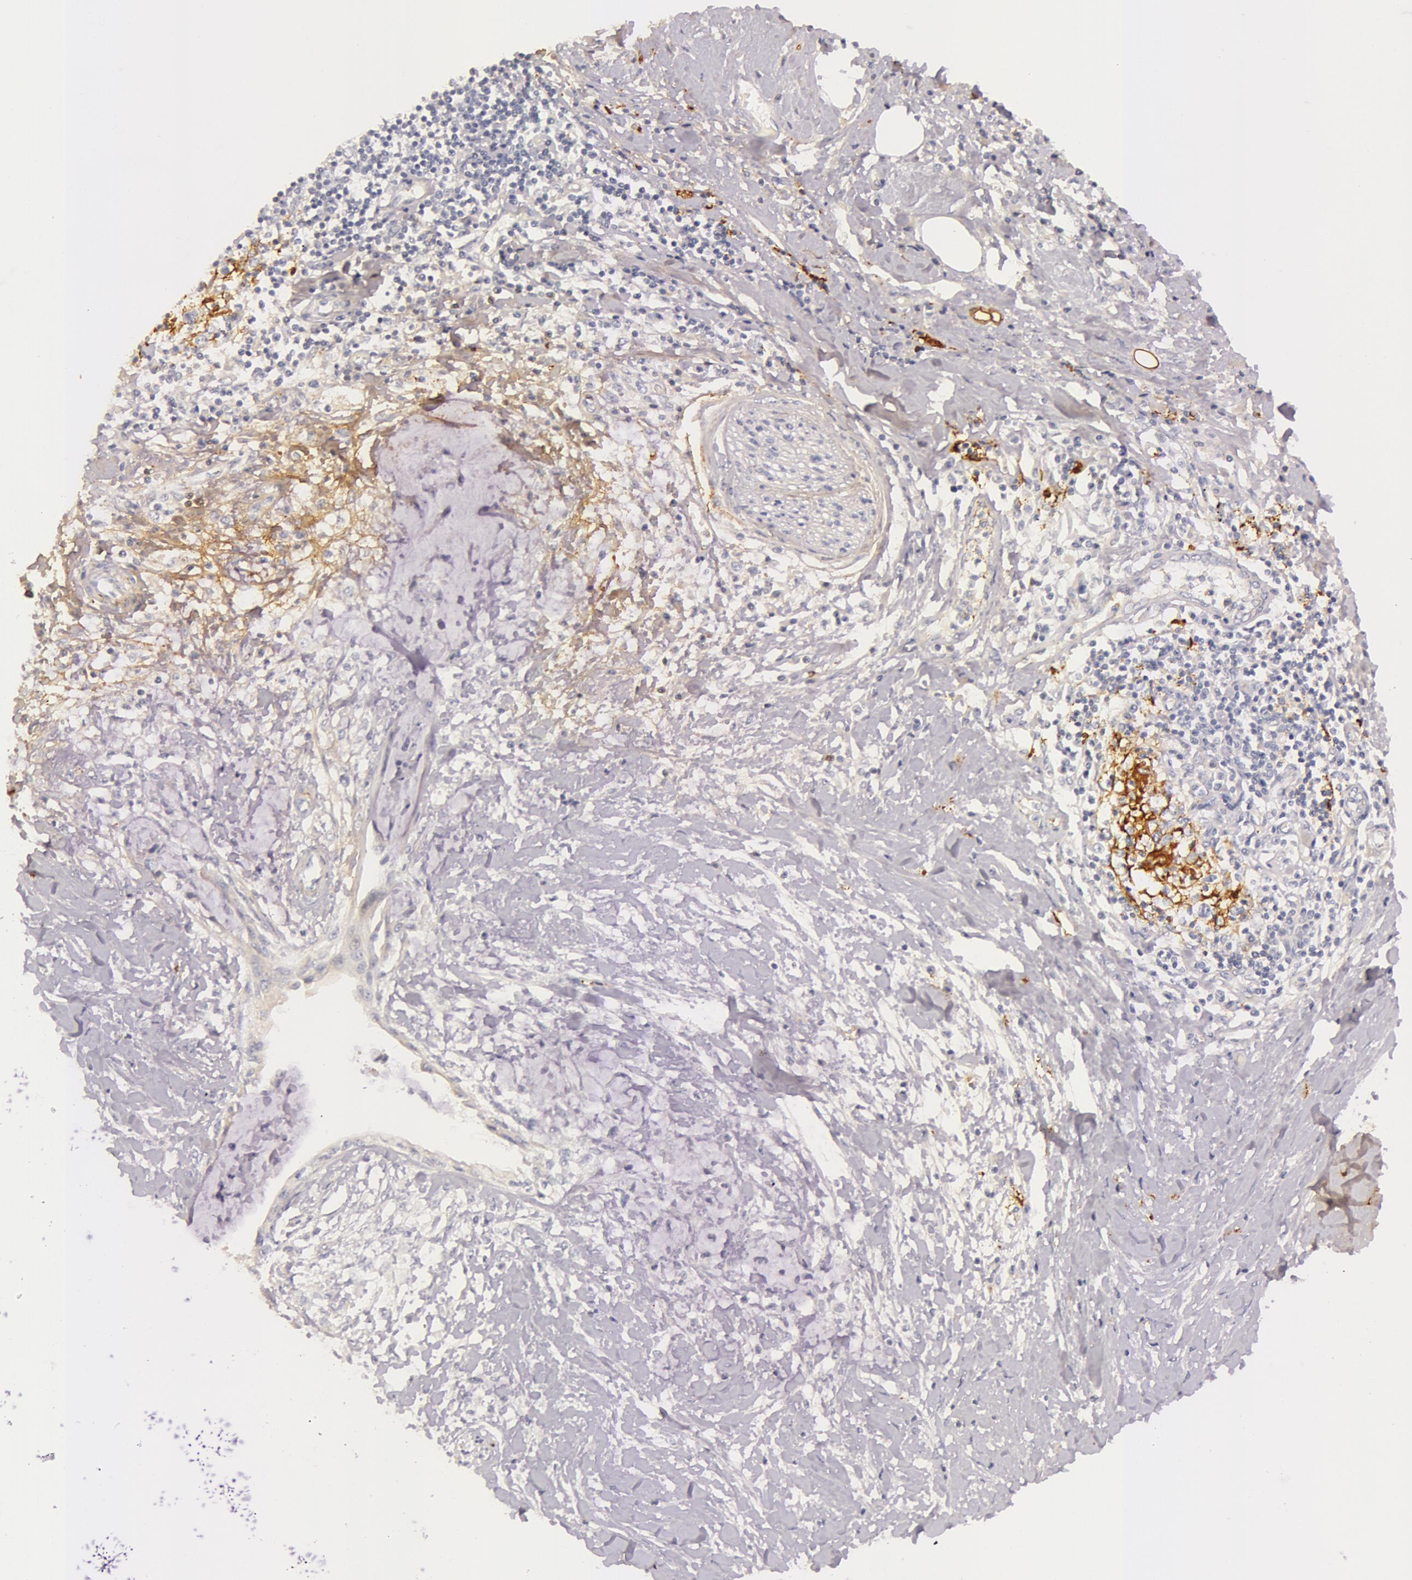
{"staining": {"intensity": "negative", "quantity": "none", "location": "none"}, "tissue": "pancreatic cancer", "cell_type": "Tumor cells", "image_type": "cancer", "snomed": [{"axis": "morphology", "description": "Adenocarcinoma, NOS"}, {"axis": "topography", "description": "Pancreas"}], "caption": "Tumor cells show no significant staining in adenocarcinoma (pancreatic).", "gene": "C4BPA", "patient": {"sex": "female", "age": 64}}